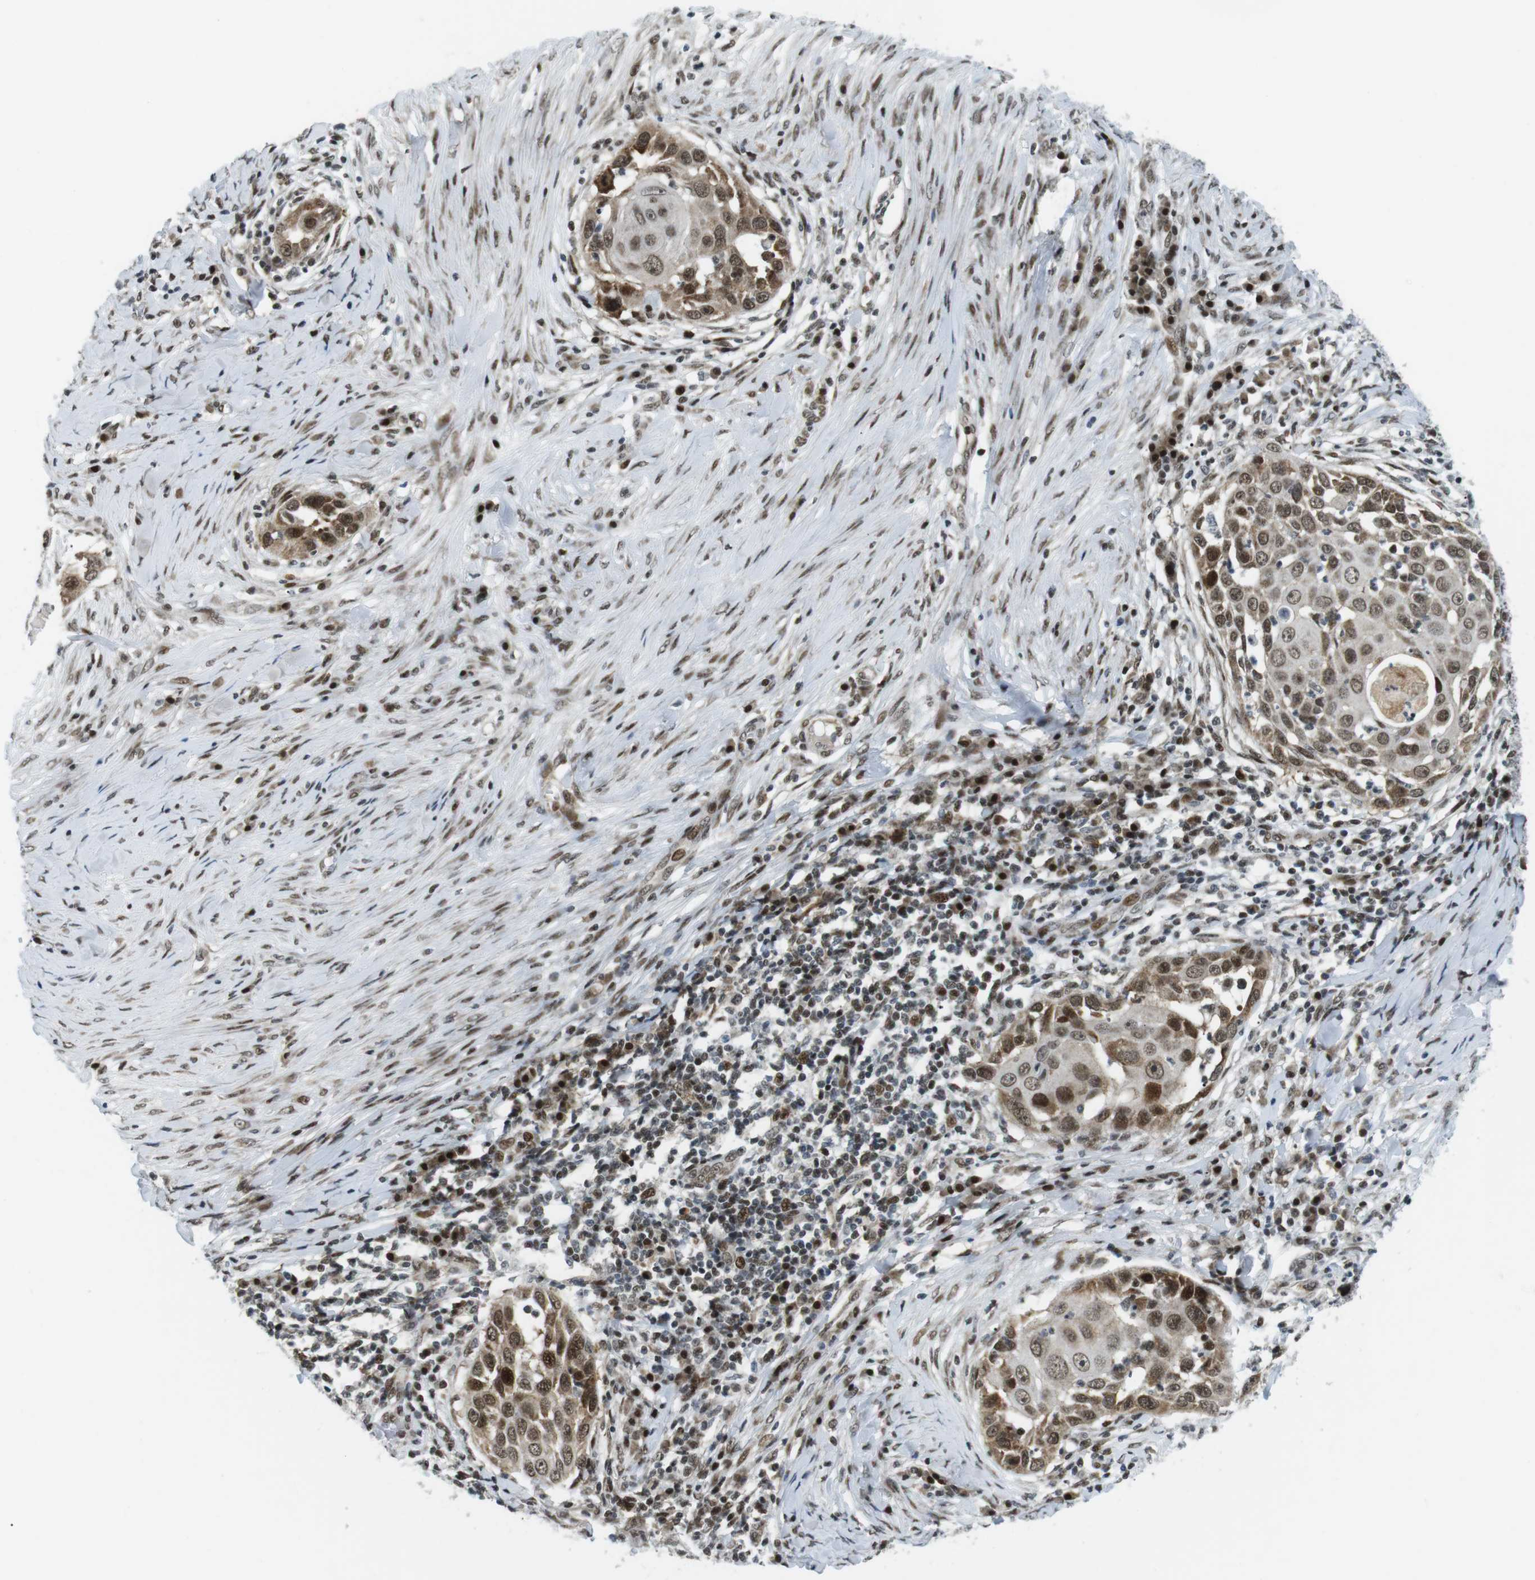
{"staining": {"intensity": "moderate", "quantity": ">75%", "location": "cytoplasmic/membranous,nuclear"}, "tissue": "skin cancer", "cell_type": "Tumor cells", "image_type": "cancer", "snomed": [{"axis": "morphology", "description": "Squamous cell carcinoma, NOS"}, {"axis": "topography", "description": "Skin"}], "caption": "IHC micrograph of neoplastic tissue: skin cancer stained using immunohistochemistry exhibits medium levels of moderate protein expression localized specifically in the cytoplasmic/membranous and nuclear of tumor cells, appearing as a cytoplasmic/membranous and nuclear brown color.", "gene": "CDC27", "patient": {"sex": "female", "age": 44}}